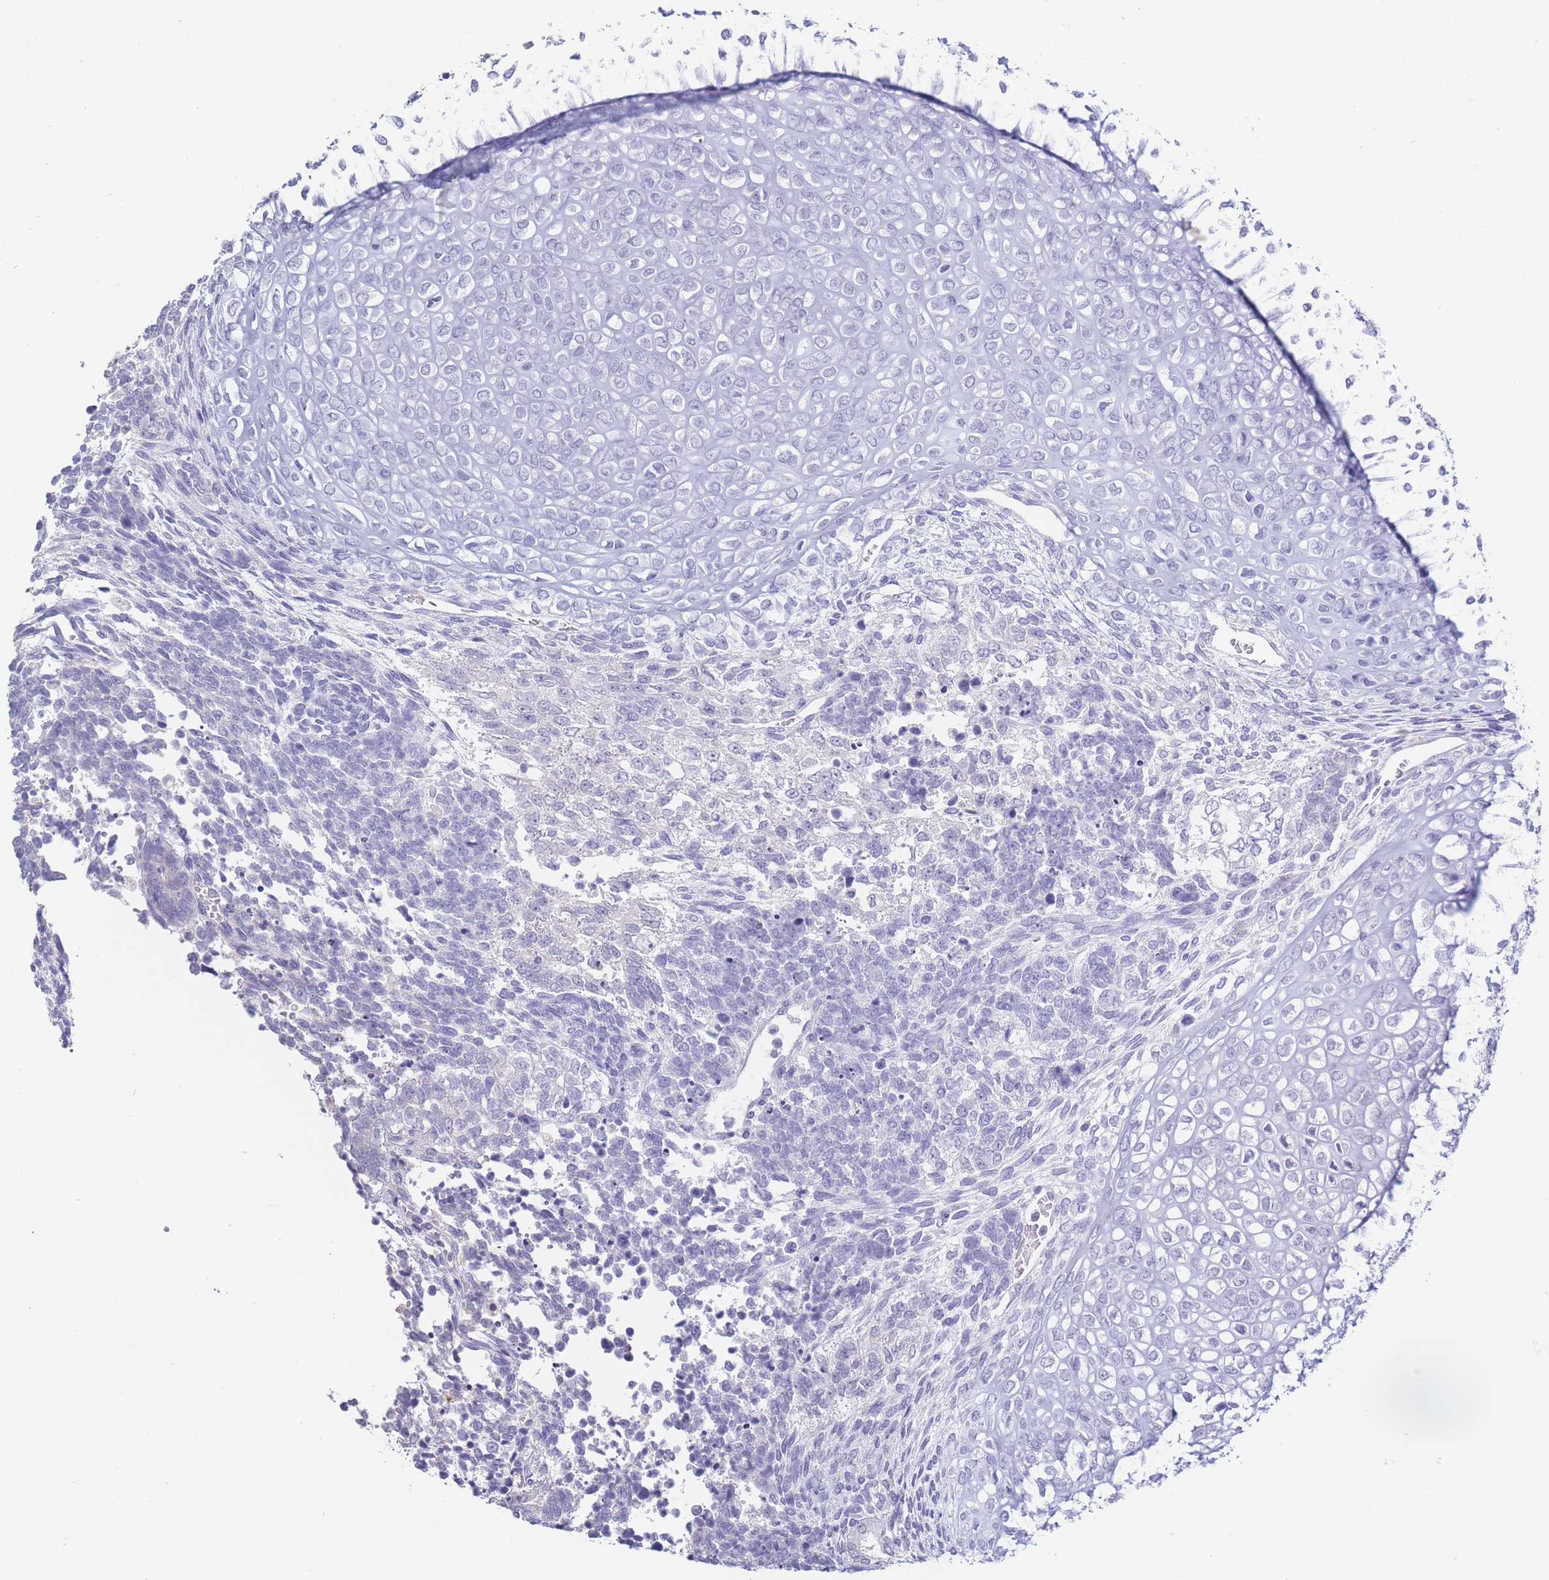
{"staining": {"intensity": "negative", "quantity": "none", "location": "none"}, "tissue": "testis cancer", "cell_type": "Tumor cells", "image_type": "cancer", "snomed": [{"axis": "morphology", "description": "Carcinoma, Embryonal, NOS"}, {"axis": "topography", "description": "Testis"}], "caption": "Immunohistochemistry image of testis cancer stained for a protein (brown), which displays no positivity in tumor cells. The staining is performed using DAB brown chromogen with nuclei counter-stained in using hematoxylin.", "gene": "CD37", "patient": {"sex": "male", "age": 23}}